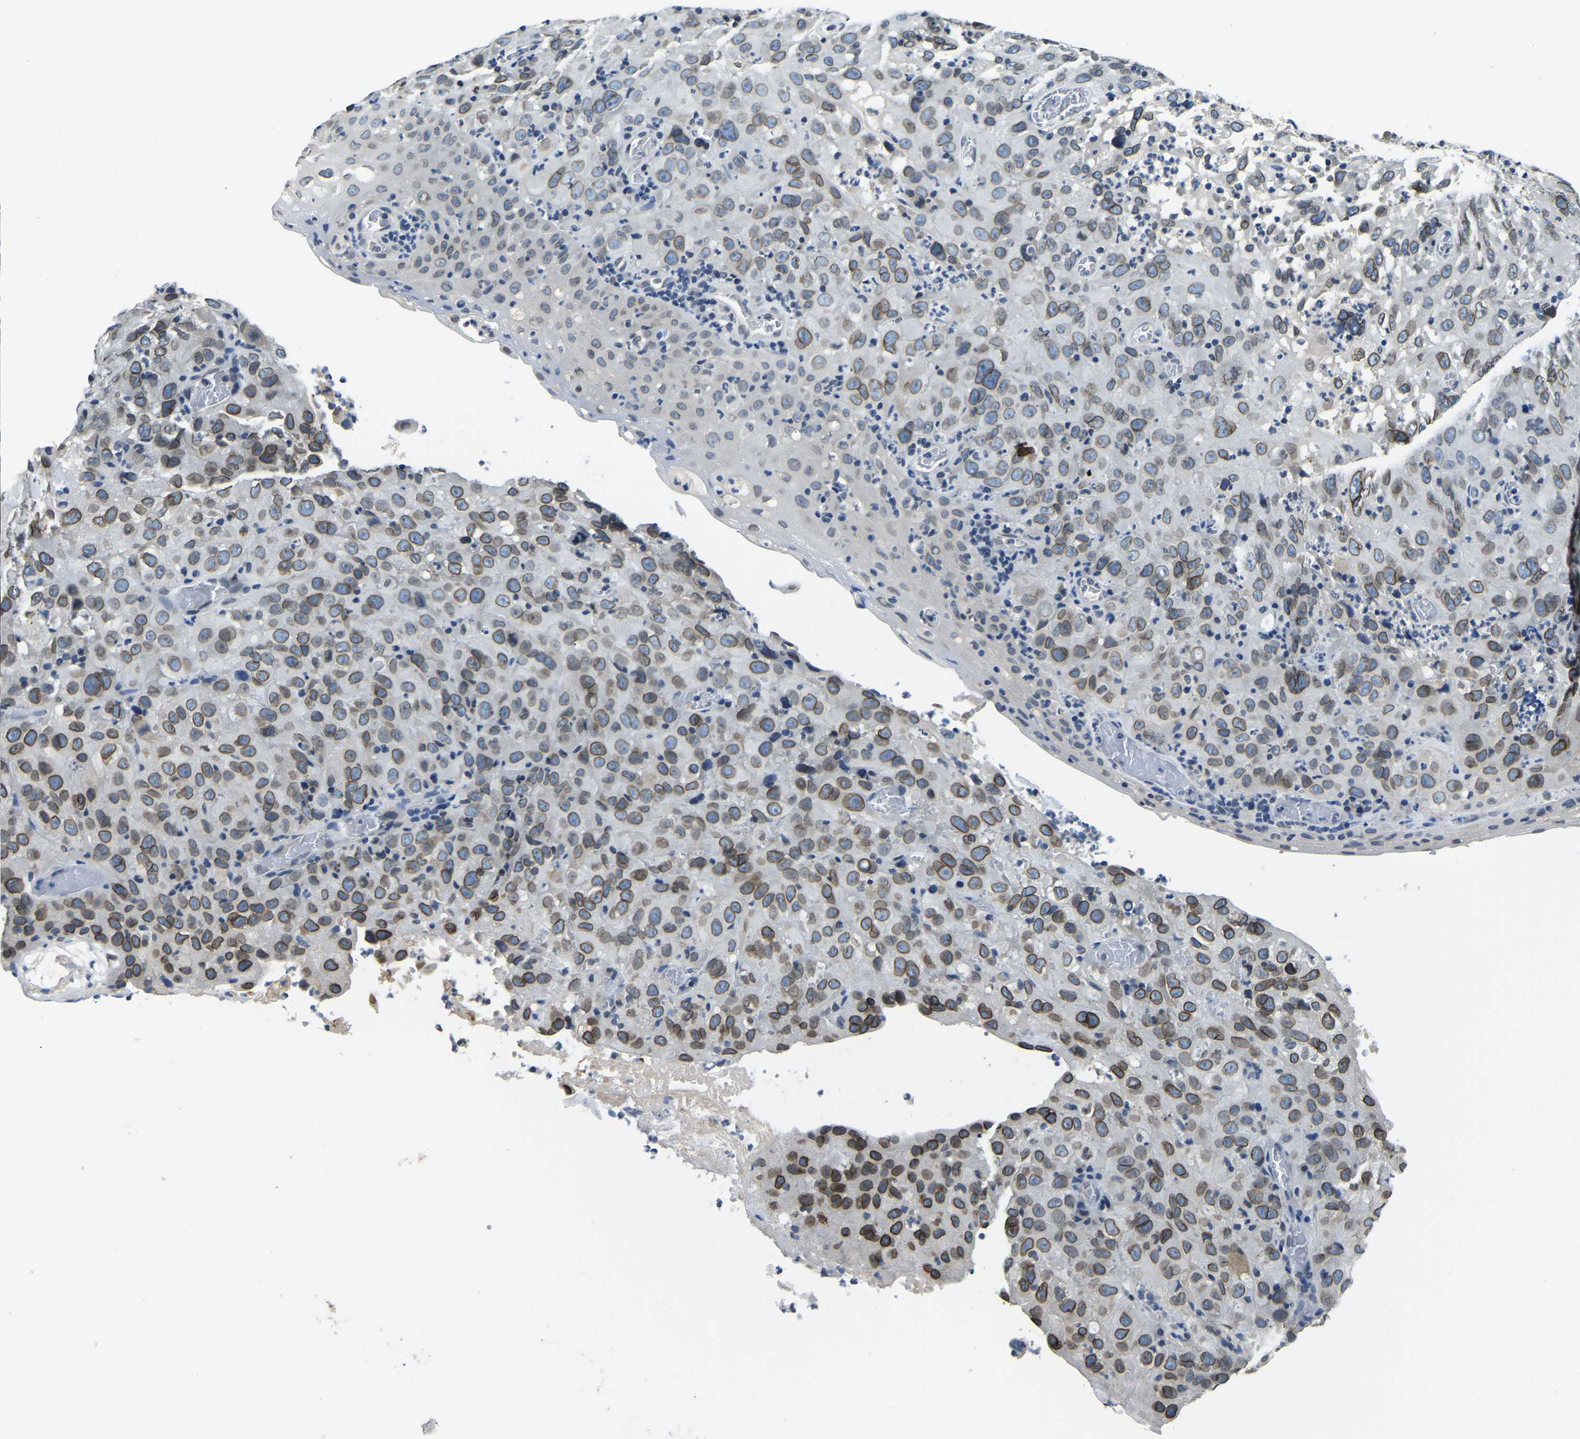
{"staining": {"intensity": "moderate", "quantity": ">75%", "location": "cytoplasmic/membranous,nuclear"}, "tissue": "cervical cancer", "cell_type": "Tumor cells", "image_type": "cancer", "snomed": [{"axis": "morphology", "description": "Squamous cell carcinoma, NOS"}, {"axis": "topography", "description": "Cervix"}], "caption": "Approximately >75% of tumor cells in squamous cell carcinoma (cervical) show moderate cytoplasmic/membranous and nuclear protein expression as visualized by brown immunohistochemical staining.", "gene": "RANBP2", "patient": {"sex": "female", "age": 32}}